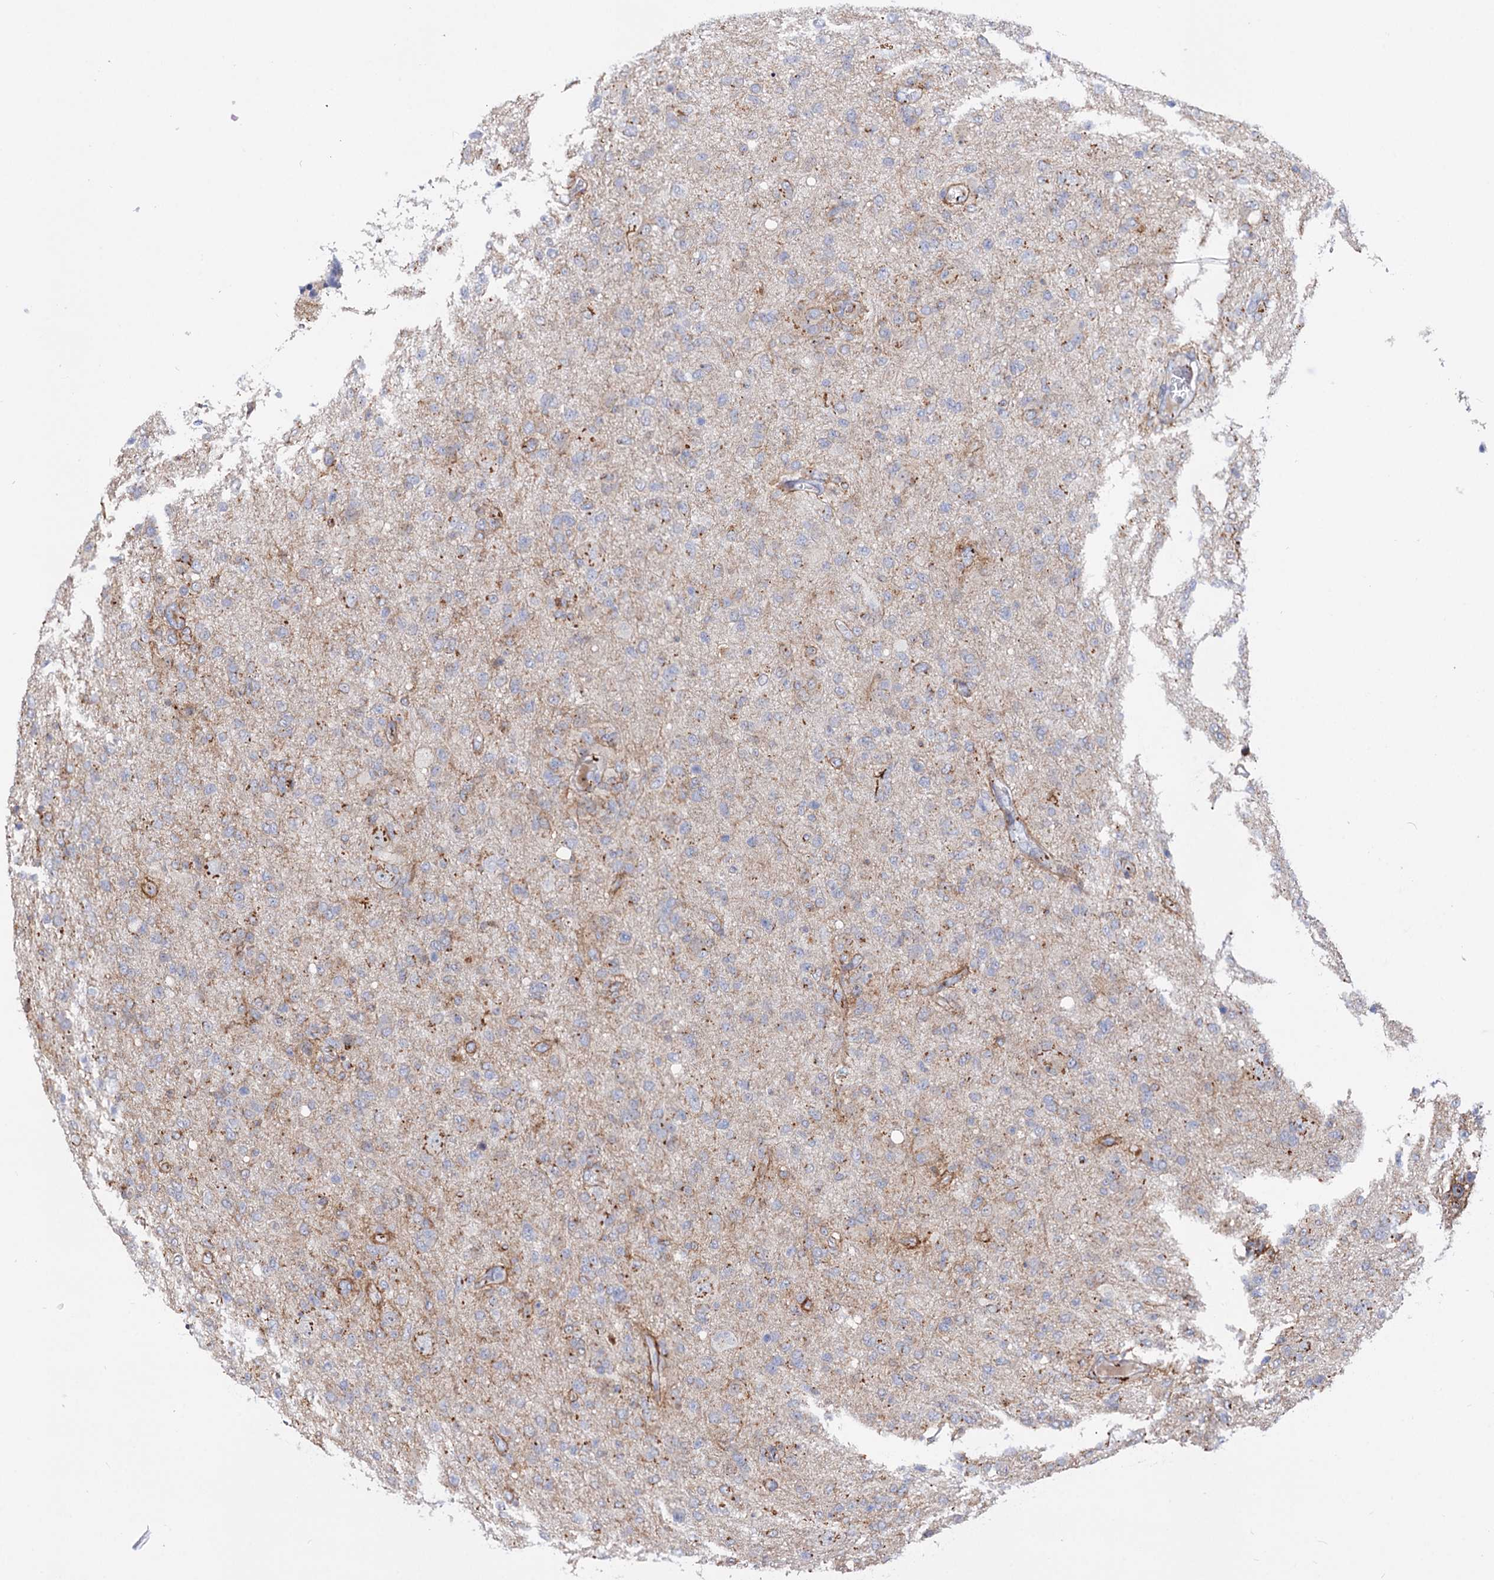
{"staining": {"intensity": "moderate", "quantity": "<25%", "location": "cytoplasmic/membranous"}, "tissue": "glioma", "cell_type": "Tumor cells", "image_type": "cancer", "snomed": [{"axis": "morphology", "description": "Glioma, malignant, High grade"}, {"axis": "topography", "description": "Brain"}], "caption": "A high-resolution image shows immunohistochemistry (IHC) staining of malignant glioma (high-grade), which reveals moderate cytoplasmic/membranous expression in about <25% of tumor cells.", "gene": "C11orf96", "patient": {"sex": "female", "age": 57}}